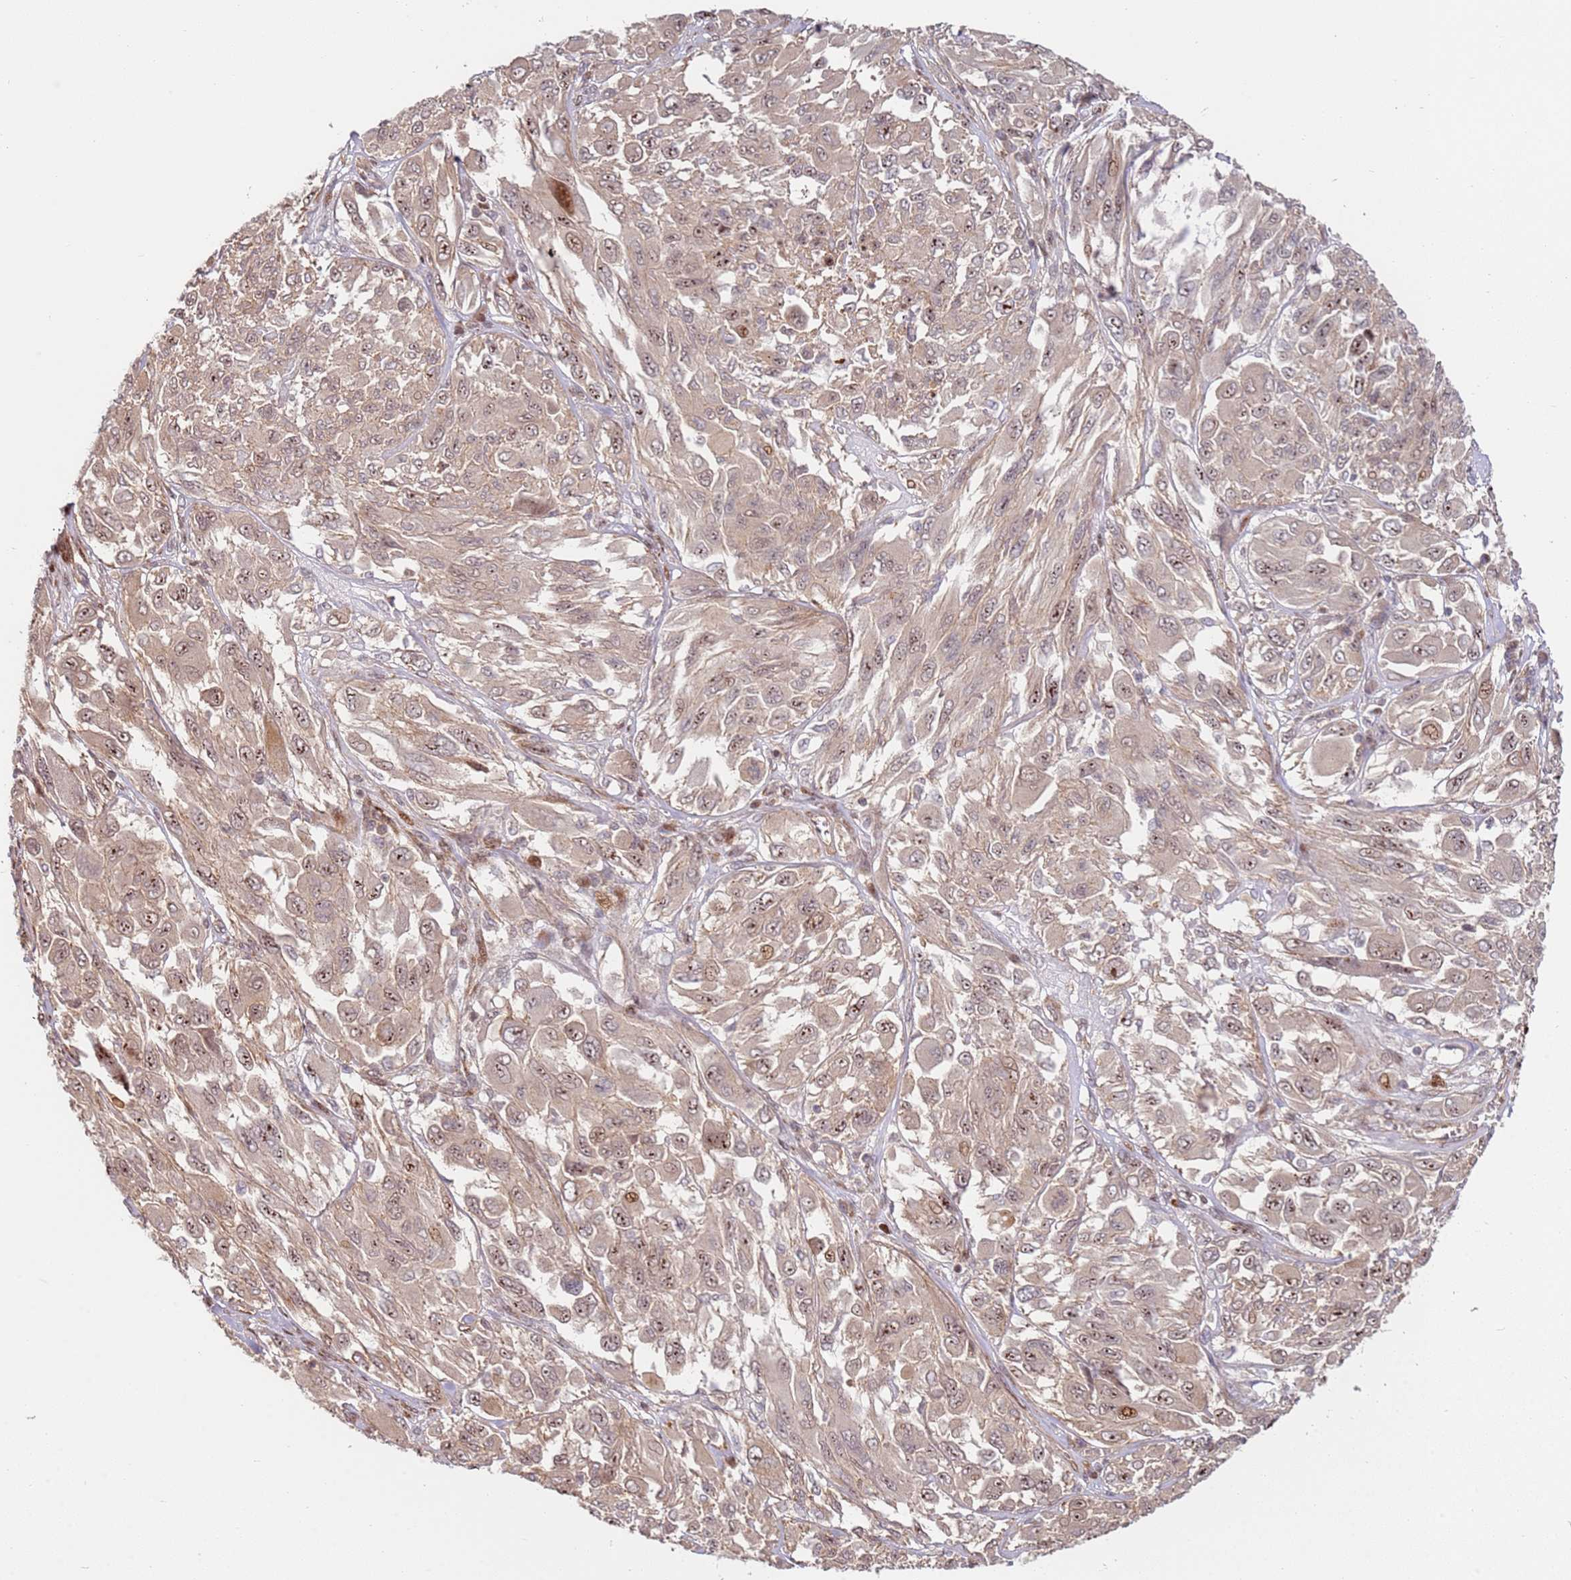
{"staining": {"intensity": "moderate", "quantity": ">75%", "location": "cytoplasmic/membranous,nuclear"}, "tissue": "melanoma", "cell_type": "Tumor cells", "image_type": "cancer", "snomed": [{"axis": "morphology", "description": "Malignant melanoma, NOS"}, {"axis": "topography", "description": "Skin"}], "caption": "Immunohistochemistry (IHC) histopathology image of neoplastic tissue: human melanoma stained using immunohistochemistry exhibits medium levels of moderate protein expression localized specifically in the cytoplasmic/membranous and nuclear of tumor cells, appearing as a cytoplasmic/membranous and nuclear brown color.", "gene": "TMEM233", "patient": {"sex": "female", "age": 91}}